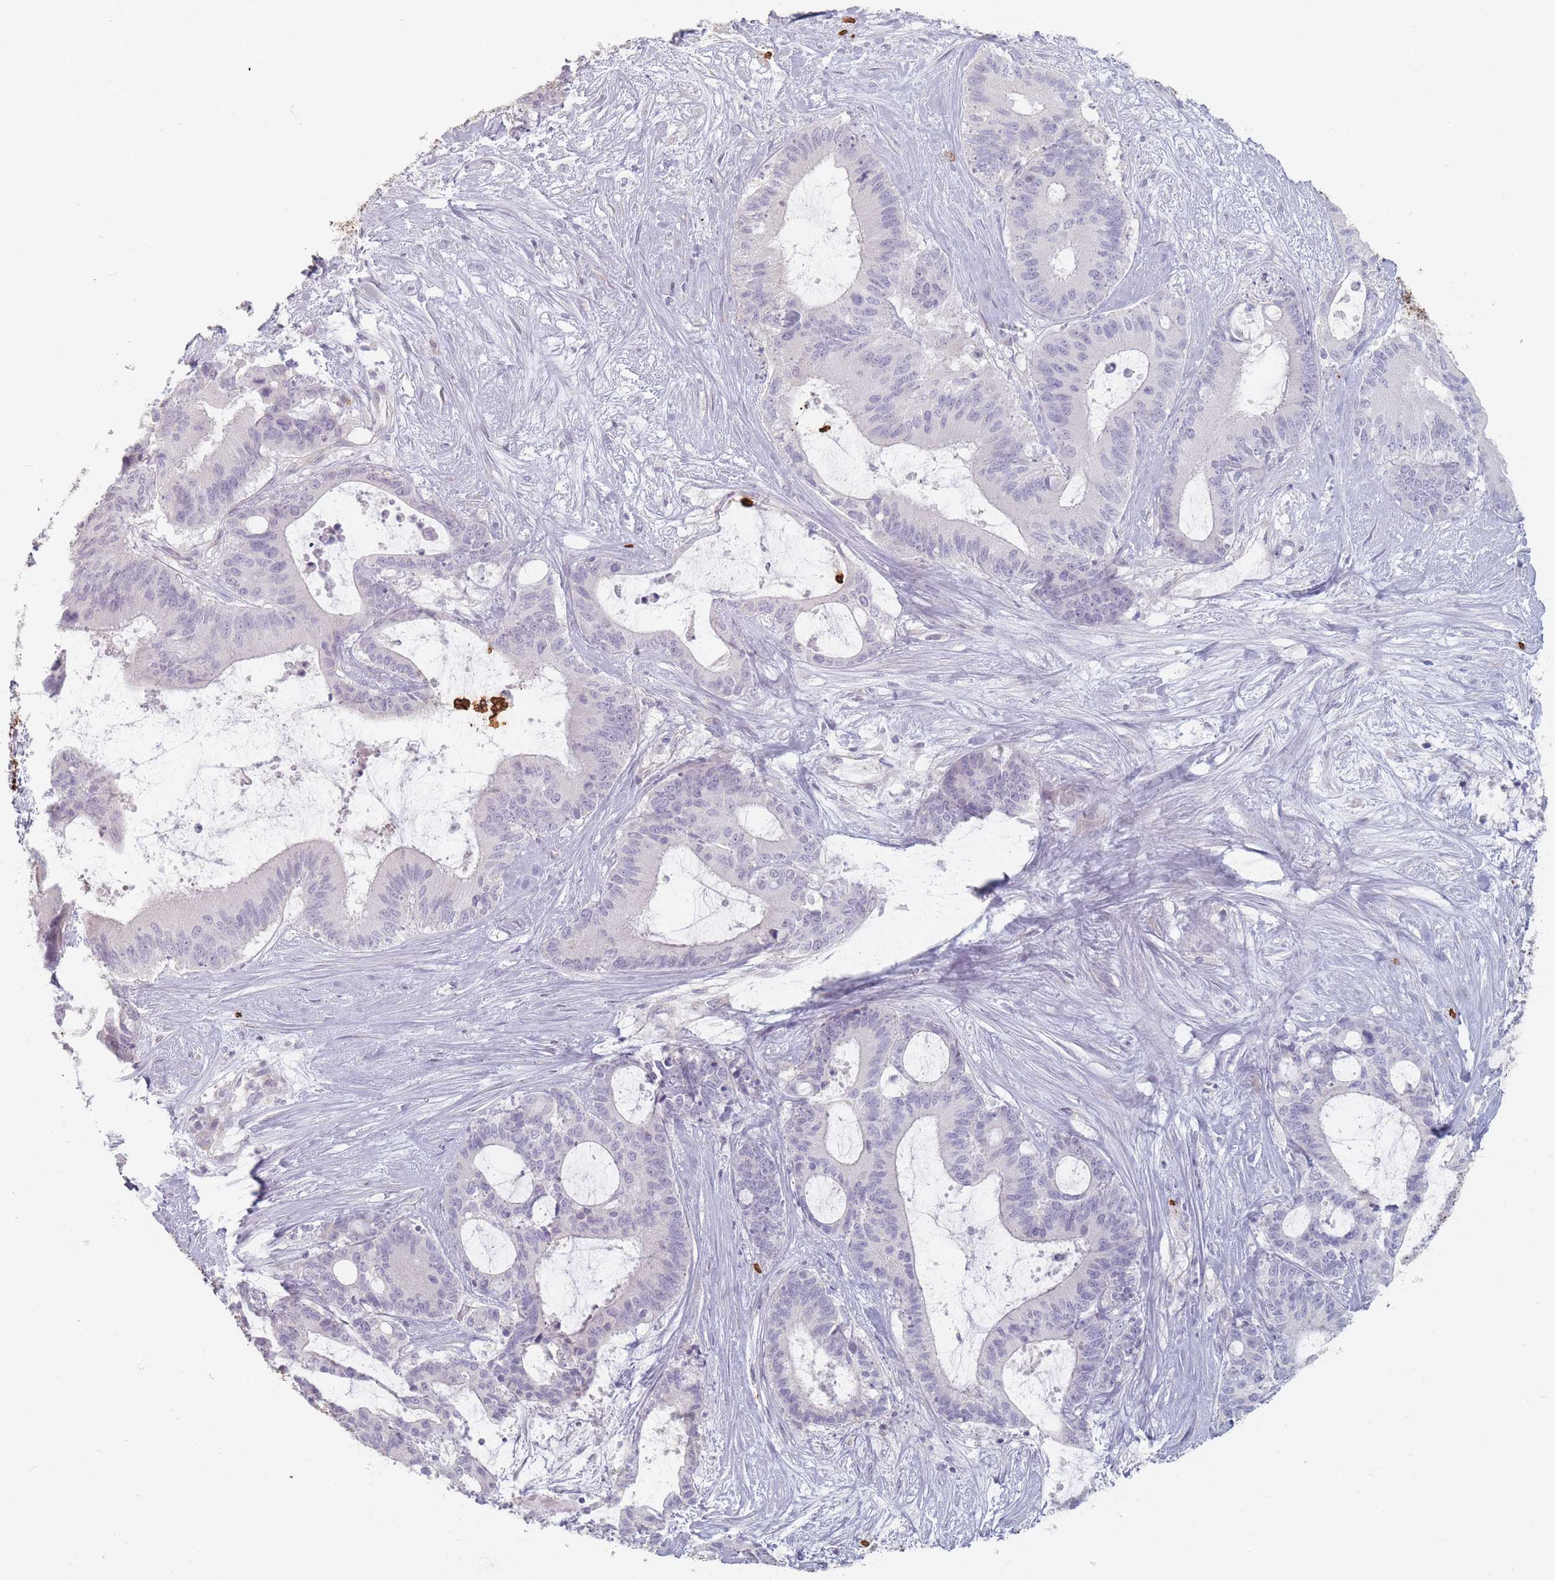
{"staining": {"intensity": "negative", "quantity": "none", "location": "none"}, "tissue": "liver cancer", "cell_type": "Tumor cells", "image_type": "cancer", "snomed": [{"axis": "morphology", "description": "Normal tissue, NOS"}, {"axis": "morphology", "description": "Cholangiocarcinoma"}, {"axis": "topography", "description": "Liver"}, {"axis": "topography", "description": "Peripheral nerve tissue"}], "caption": "Tumor cells show no significant protein positivity in cholangiocarcinoma (liver).", "gene": "SLC2A6", "patient": {"sex": "female", "age": 73}}